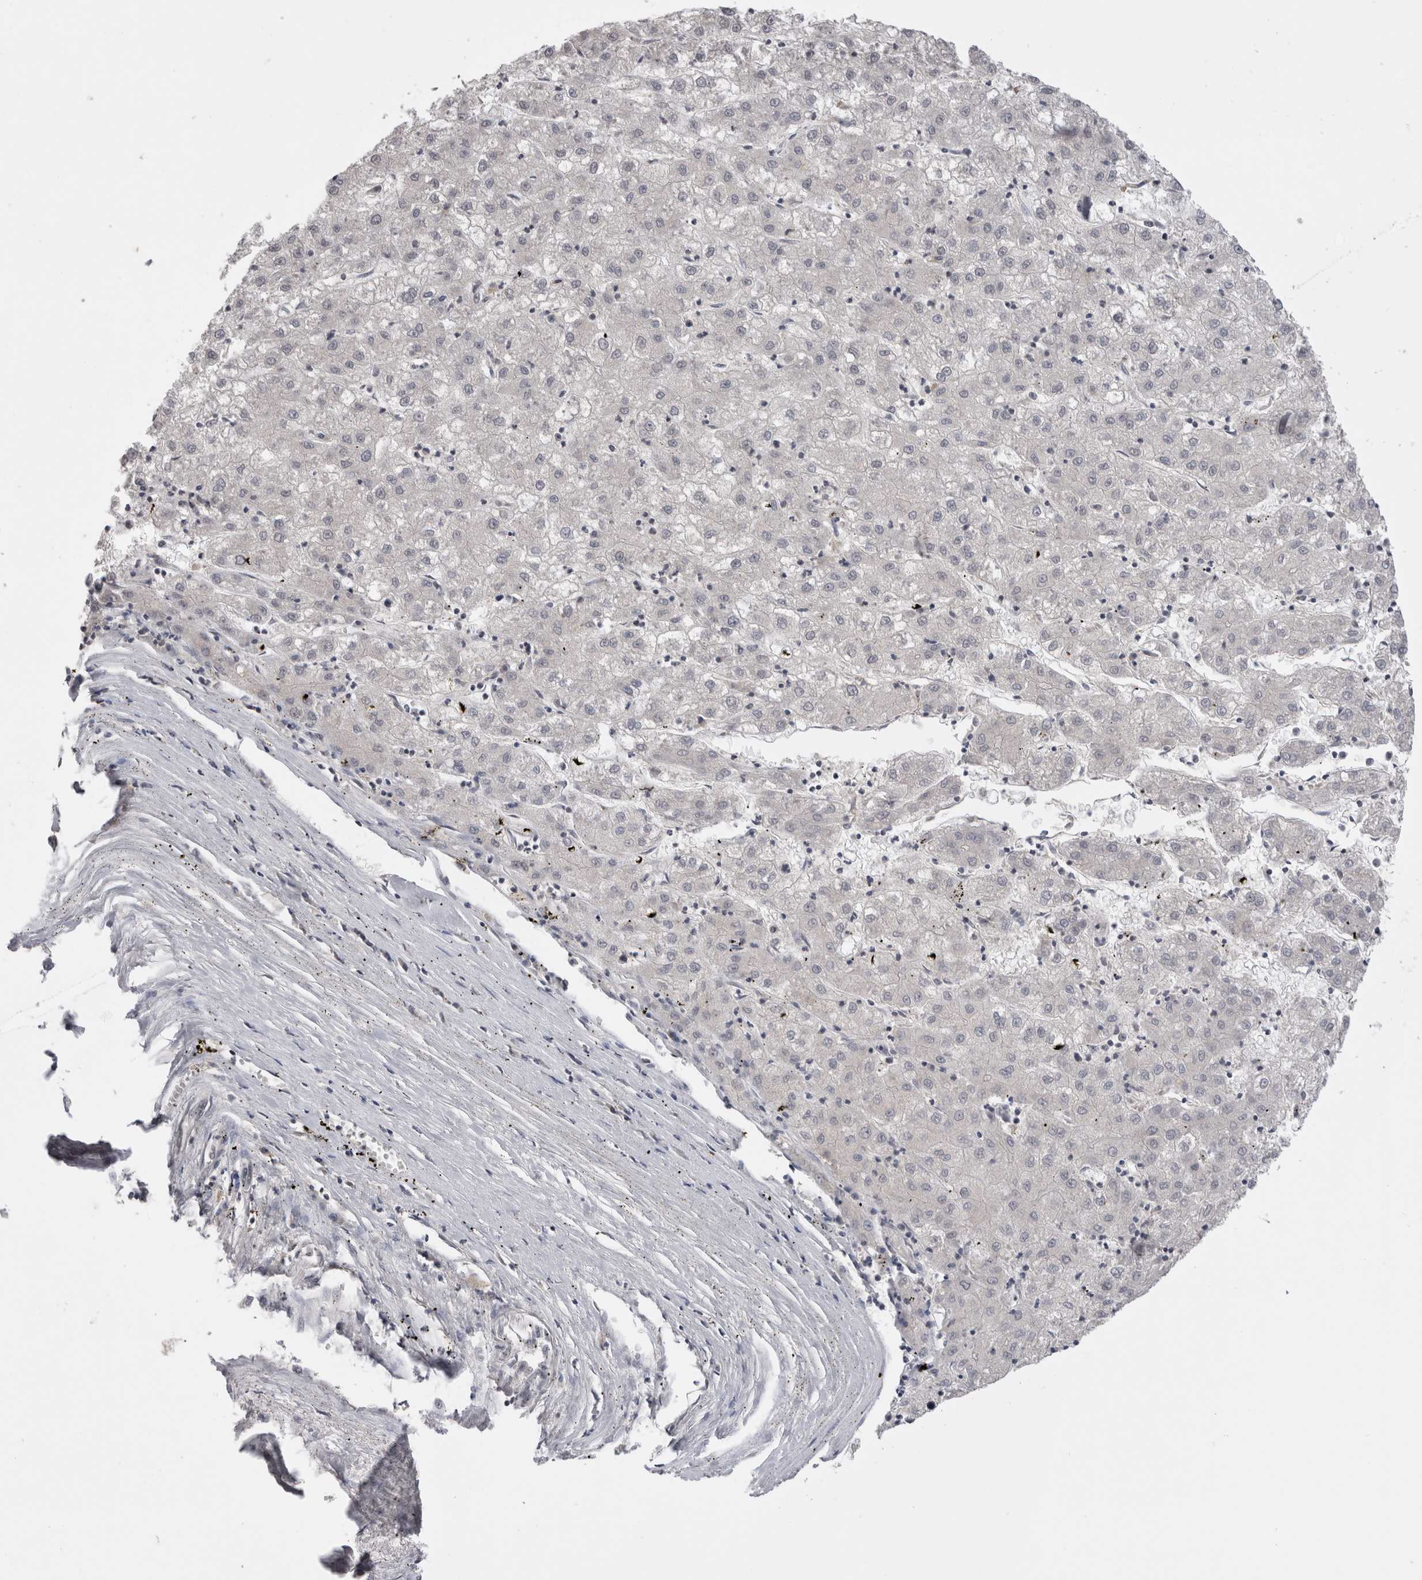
{"staining": {"intensity": "negative", "quantity": "none", "location": "none"}, "tissue": "liver cancer", "cell_type": "Tumor cells", "image_type": "cancer", "snomed": [{"axis": "morphology", "description": "Carcinoma, Hepatocellular, NOS"}, {"axis": "topography", "description": "Liver"}], "caption": "Protein analysis of liver cancer displays no significant expression in tumor cells. (Brightfield microscopy of DAB IHC at high magnification).", "gene": "DAXX", "patient": {"sex": "male", "age": 72}}